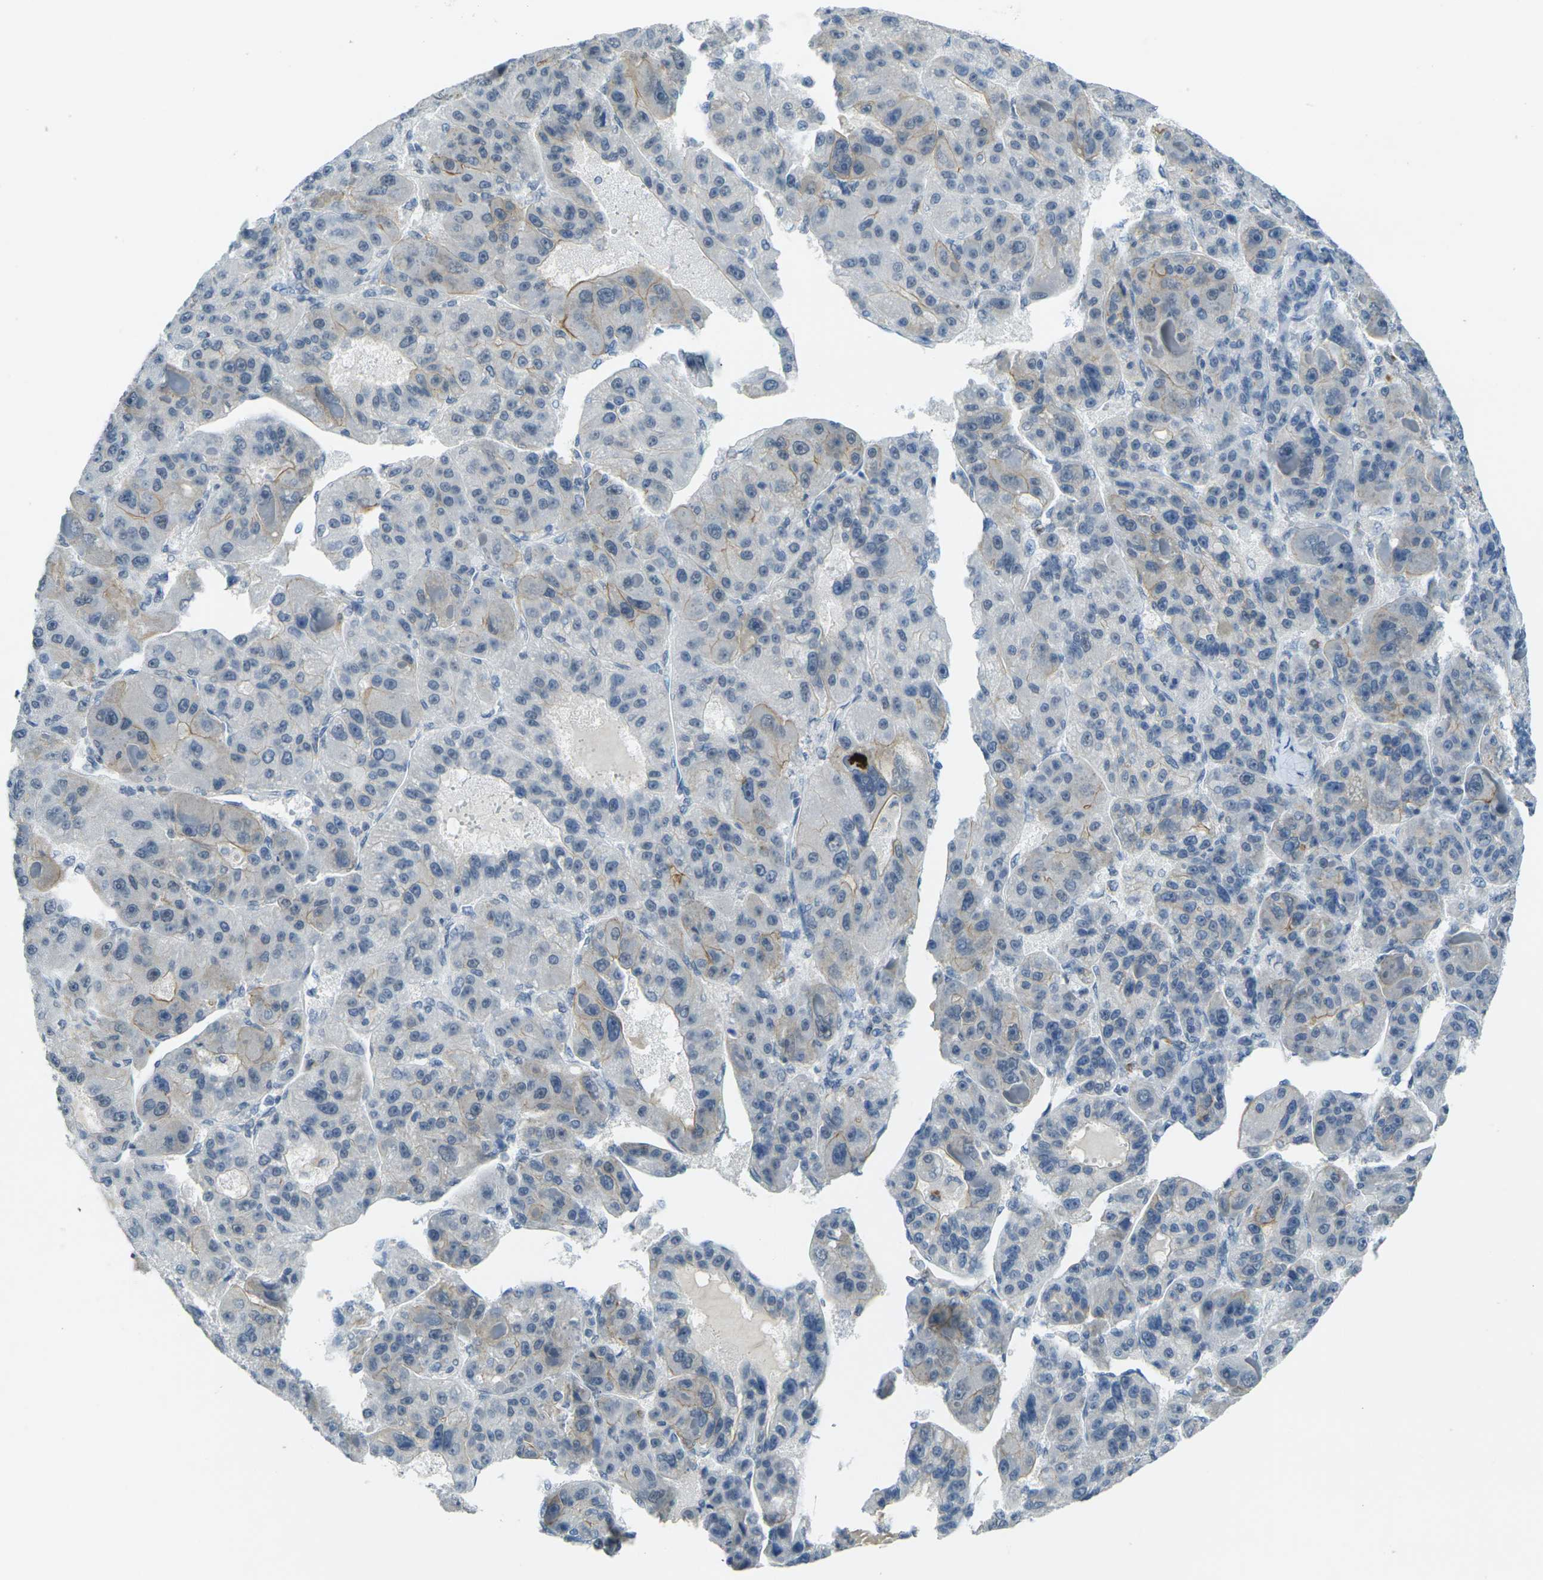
{"staining": {"intensity": "weak", "quantity": "<25%", "location": "cytoplasmic/membranous"}, "tissue": "liver cancer", "cell_type": "Tumor cells", "image_type": "cancer", "snomed": [{"axis": "morphology", "description": "Carcinoma, Hepatocellular, NOS"}, {"axis": "topography", "description": "Liver"}], "caption": "Human liver hepatocellular carcinoma stained for a protein using immunohistochemistry exhibits no positivity in tumor cells.", "gene": "SPTBN2", "patient": {"sex": "male", "age": 76}}